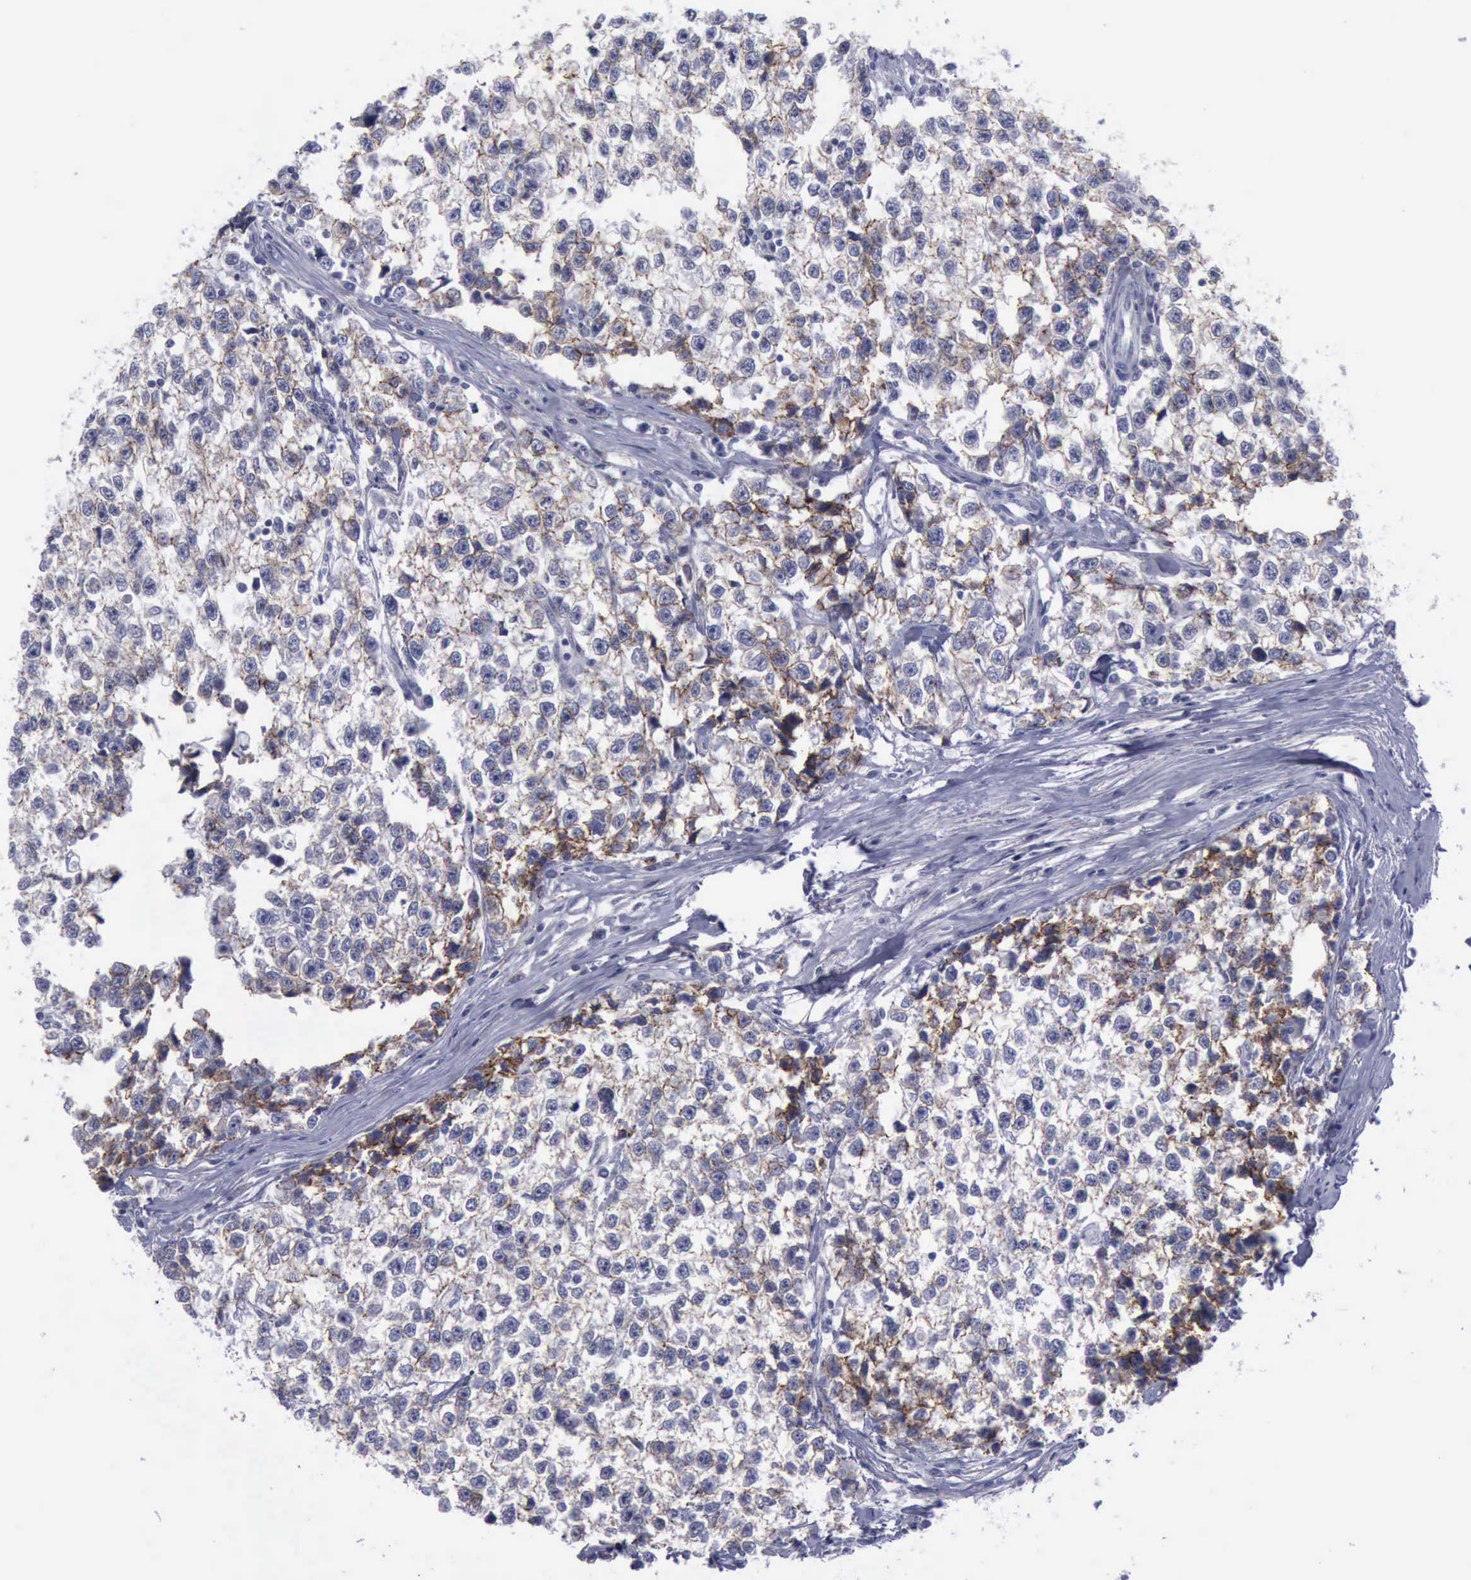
{"staining": {"intensity": "weak", "quantity": "25%-75%", "location": "cytoplasmic/membranous"}, "tissue": "testis cancer", "cell_type": "Tumor cells", "image_type": "cancer", "snomed": [{"axis": "morphology", "description": "Seminoma, NOS"}, {"axis": "morphology", "description": "Carcinoma, Embryonal, NOS"}, {"axis": "topography", "description": "Testis"}], "caption": "High-power microscopy captured an immunohistochemistry histopathology image of embryonal carcinoma (testis), revealing weak cytoplasmic/membranous staining in approximately 25%-75% of tumor cells.", "gene": "CDH2", "patient": {"sex": "male", "age": 30}}